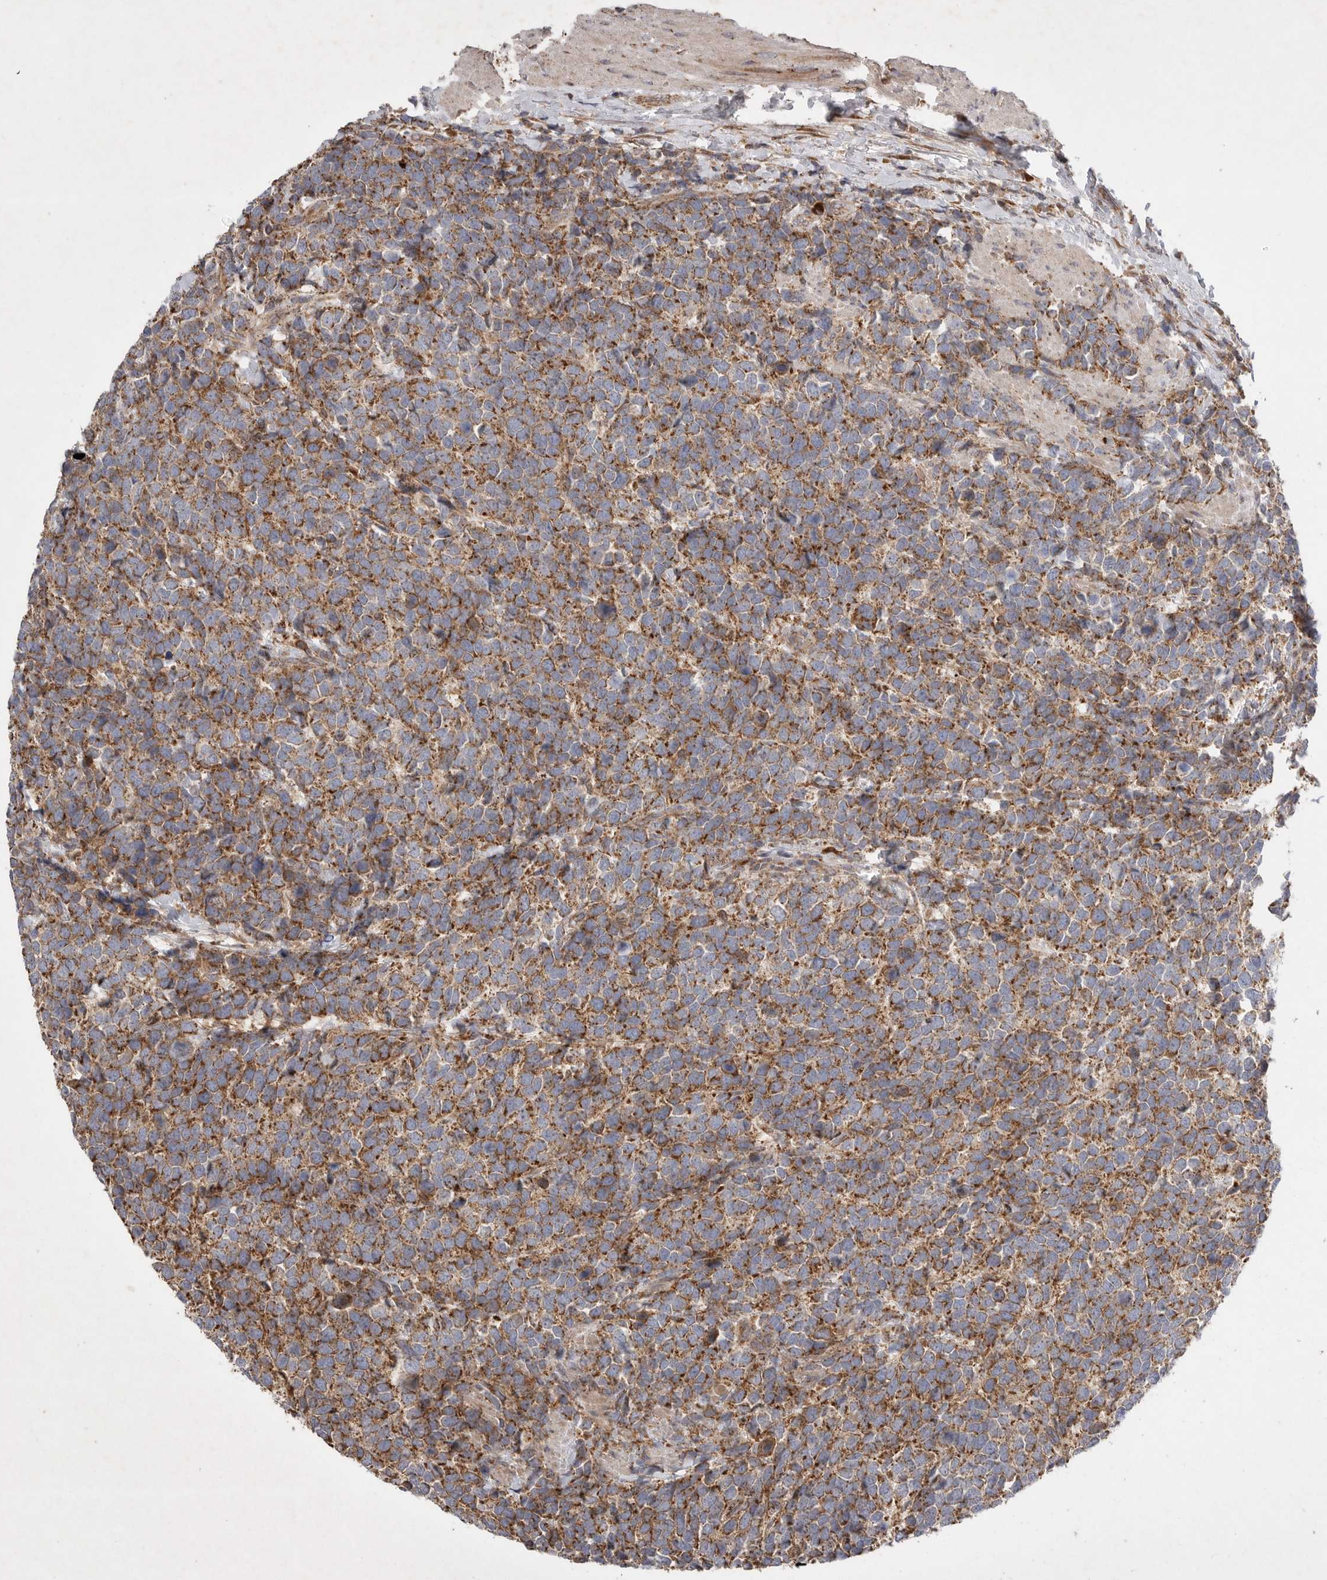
{"staining": {"intensity": "moderate", "quantity": ">75%", "location": "cytoplasmic/membranous"}, "tissue": "urothelial cancer", "cell_type": "Tumor cells", "image_type": "cancer", "snomed": [{"axis": "morphology", "description": "Urothelial carcinoma, High grade"}, {"axis": "topography", "description": "Urinary bladder"}], "caption": "Urothelial cancer was stained to show a protein in brown. There is medium levels of moderate cytoplasmic/membranous expression in approximately >75% of tumor cells.", "gene": "KIF21B", "patient": {"sex": "female", "age": 82}}